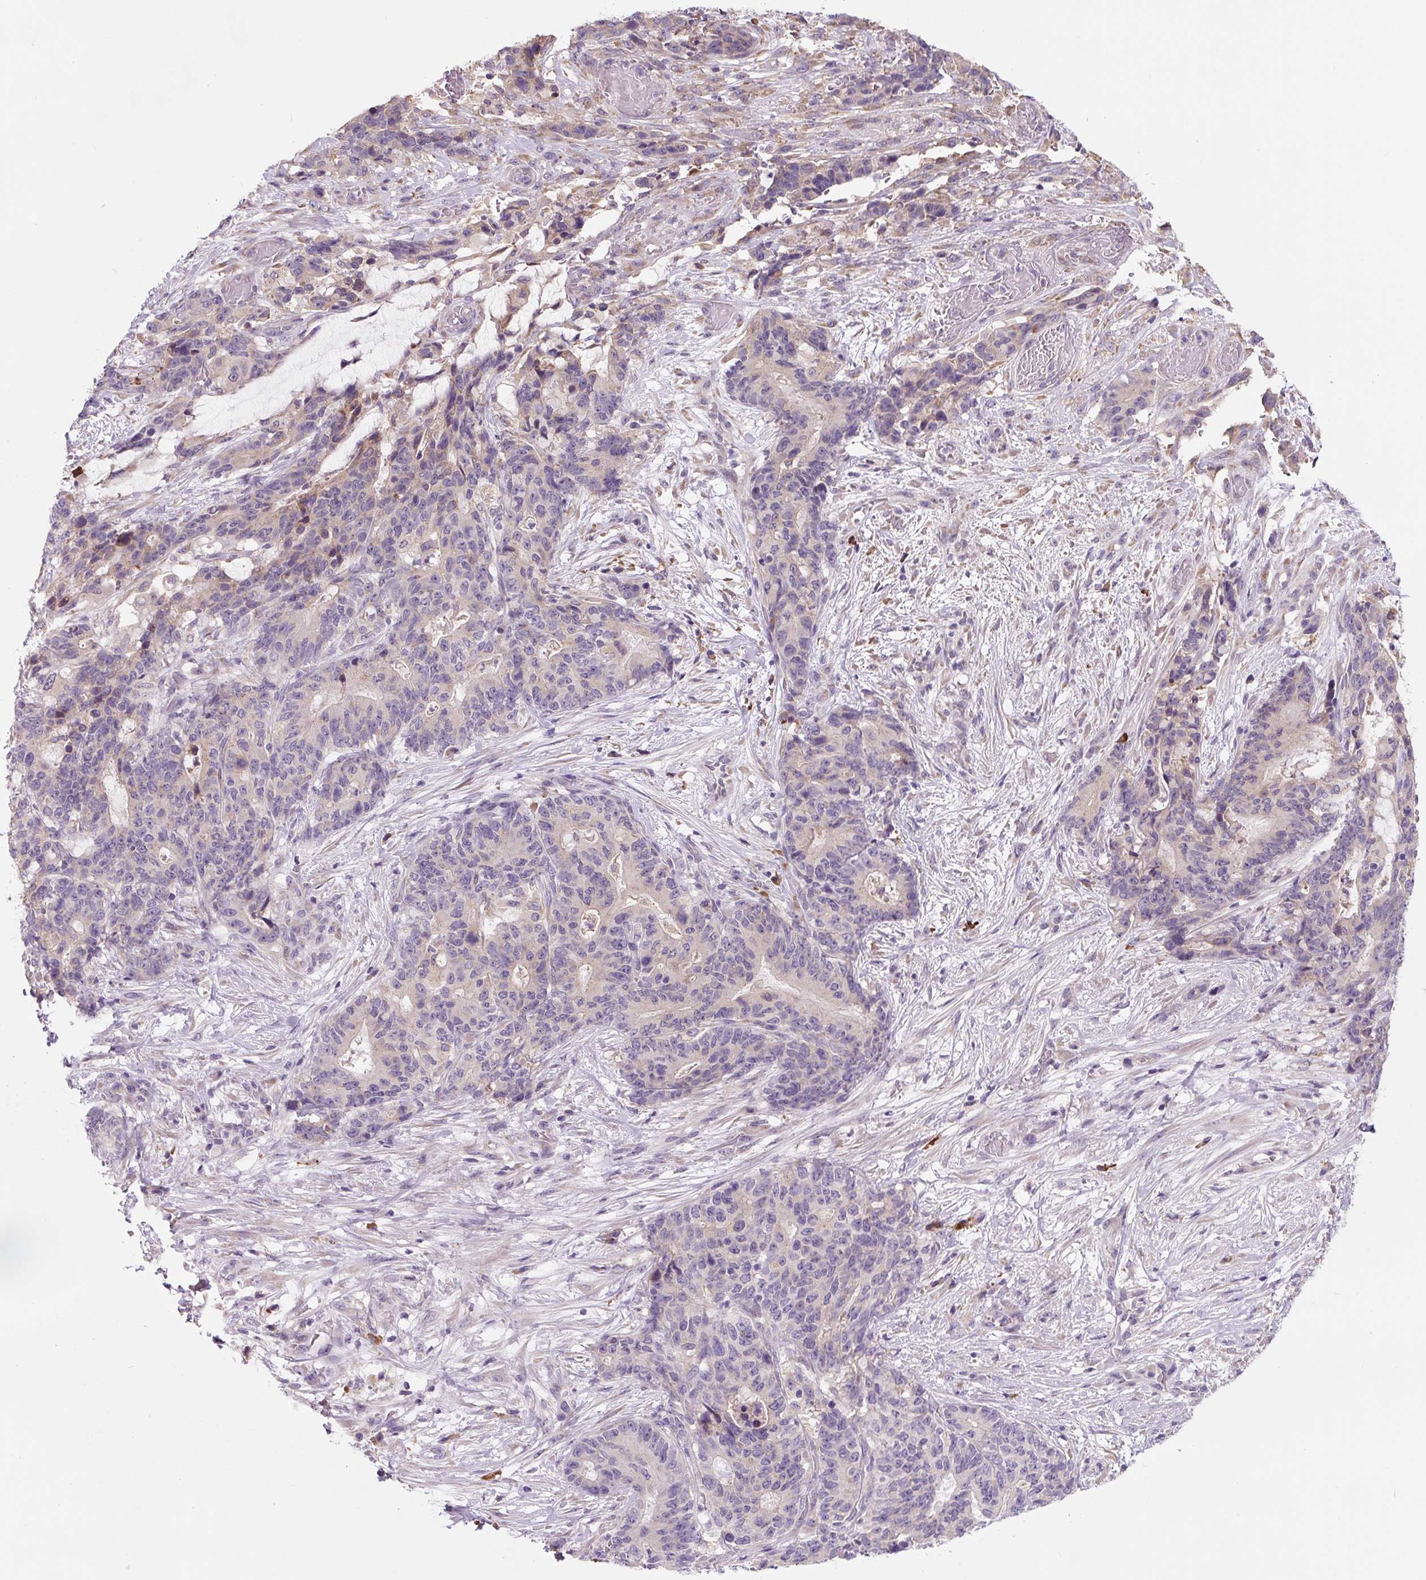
{"staining": {"intensity": "negative", "quantity": "none", "location": "none"}, "tissue": "stomach cancer", "cell_type": "Tumor cells", "image_type": "cancer", "snomed": [{"axis": "morphology", "description": "Normal tissue, NOS"}, {"axis": "morphology", "description": "Adenocarcinoma, NOS"}, {"axis": "topography", "description": "Stomach"}], "caption": "Tumor cells show no significant protein staining in stomach cancer (adenocarcinoma).", "gene": "FZD5", "patient": {"sex": "female", "age": 64}}